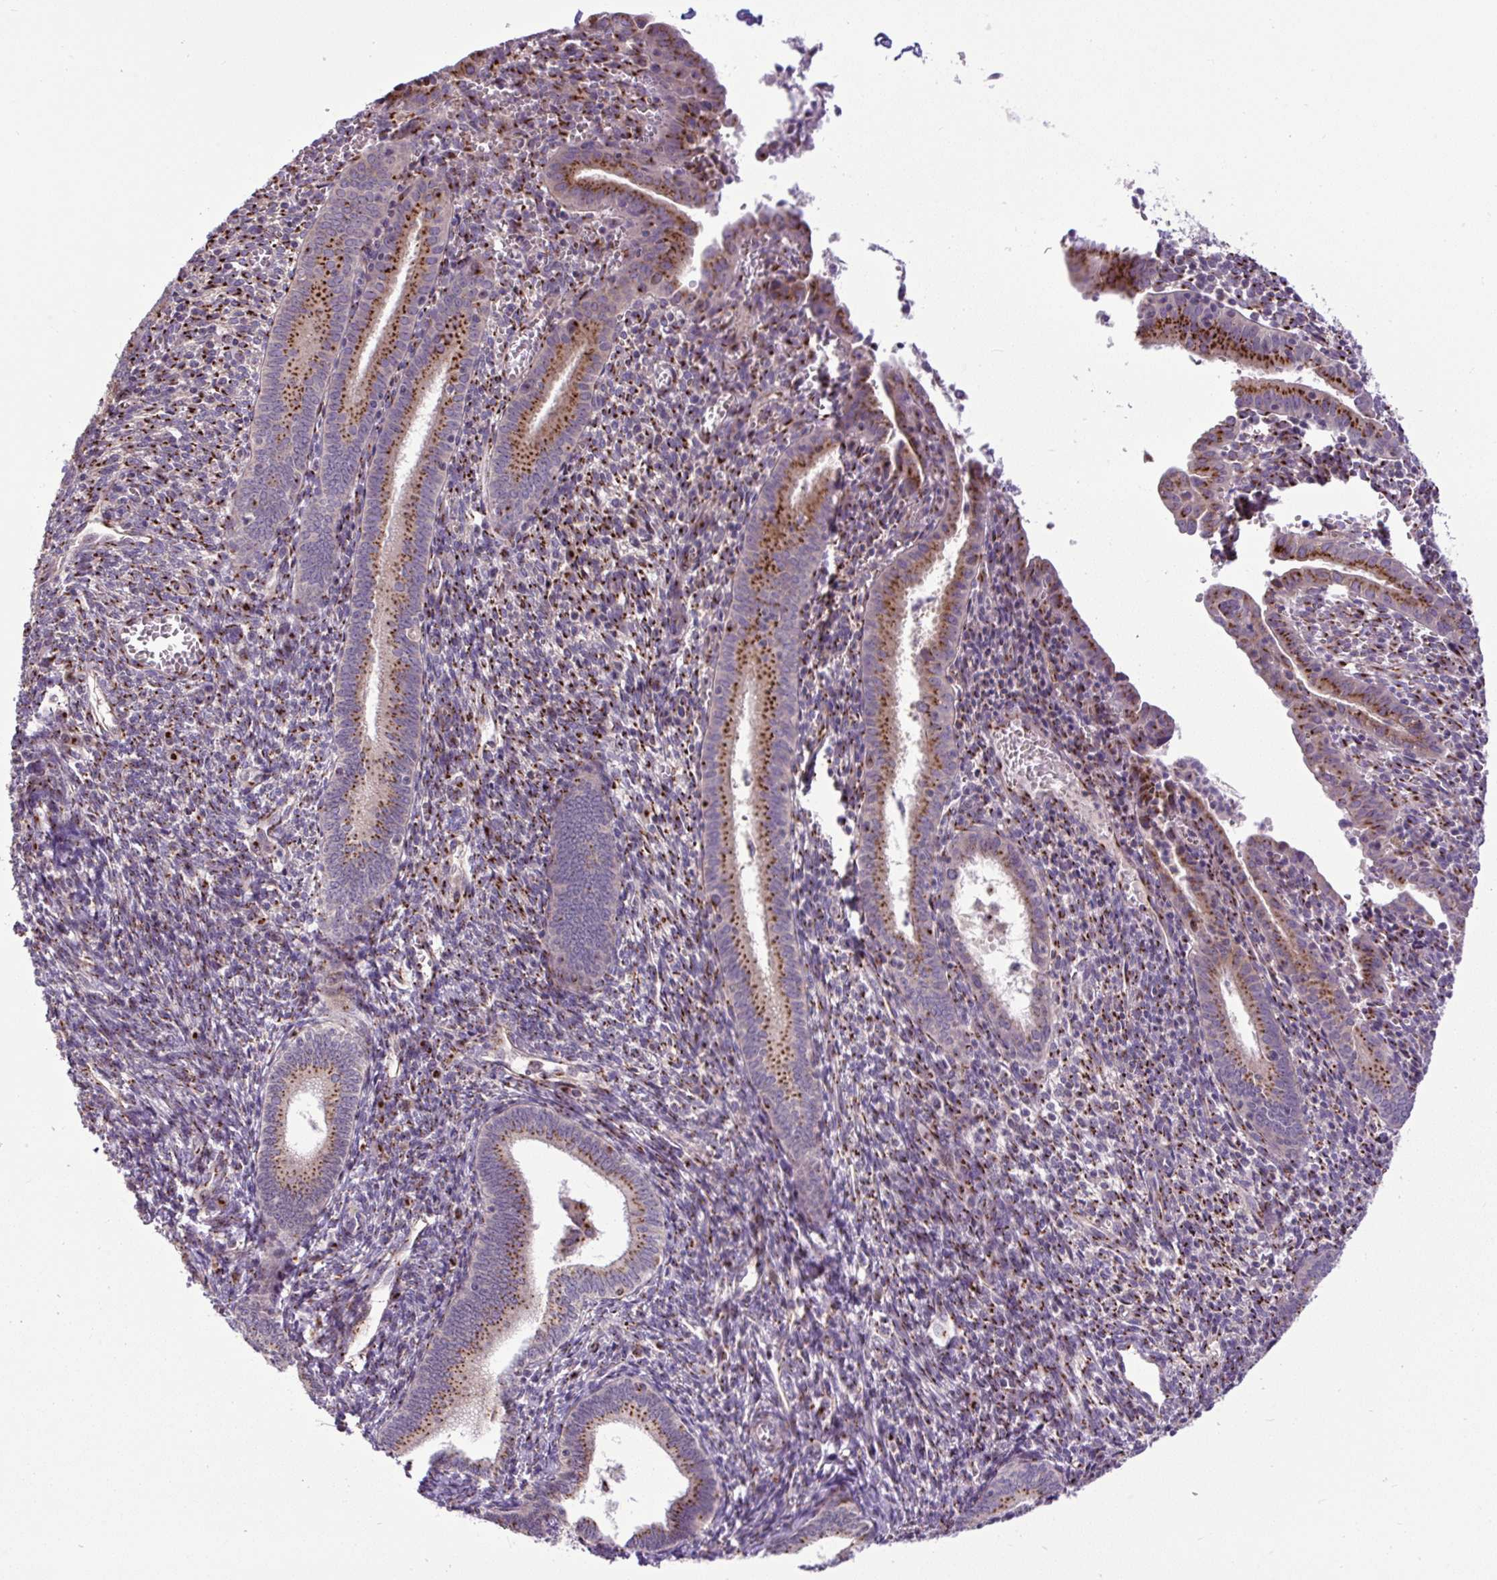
{"staining": {"intensity": "strong", "quantity": "<25%", "location": "cytoplasmic/membranous"}, "tissue": "endometrium", "cell_type": "Cells in endometrial stroma", "image_type": "normal", "snomed": [{"axis": "morphology", "description": "Normal tissue, NOS"}, {"axis": "topography", "description": "Endometrium"}], "caption": "This image shows immunohistochemistry (IHC) staining of unremarkable endometrium, with medium strong cytoplasmic/membranous staining in approximately <25% of cells in endometrial stroma.", "gene": "MSMP", "patient": {"sex": "female", "age": 41}}